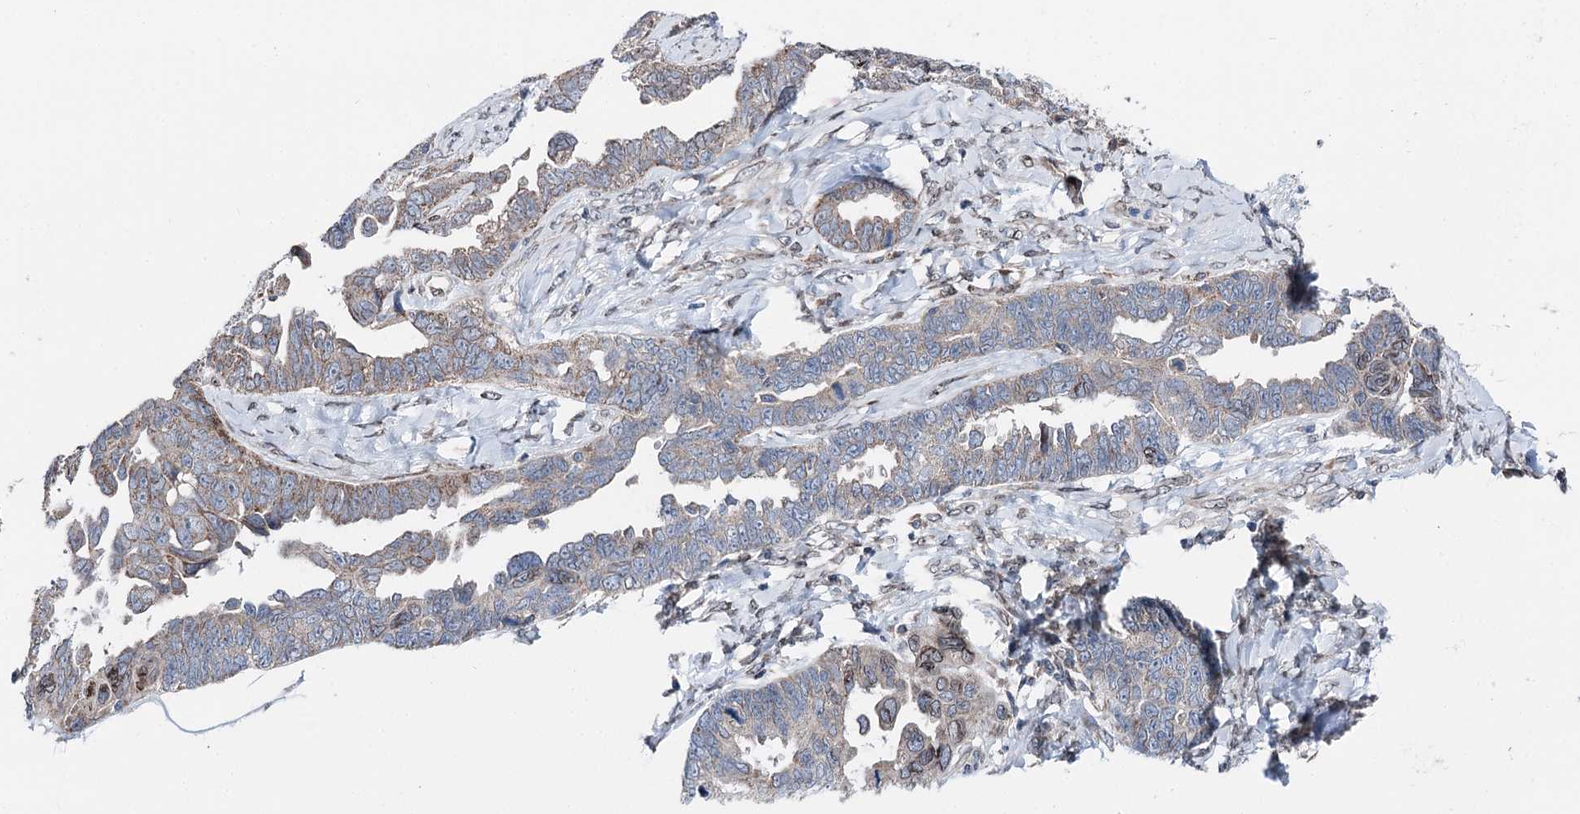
{"staining": {"intensity": "weak", "quantity": "25%-75%", "location": "cytoplasmic/membranous"}, "tissue": "ovarian cancer", "cell_type": "Tumor cells", "image_type": "cancer", "snomed": [{"axis": "morphology", "description": "Cystadenocarcinoma, serous, NOS"}, {"axis": "topography", "description": "Ovary"}], "caption": "The histopathology image displays immunohistochemical staining of ovarian cancer. There is weak cytoplasmic/membranous expression is present in approximately 25%-75% of tumor cells.", "gene": "MRPL14", "patient": {"sex": "female", "age": 79}}